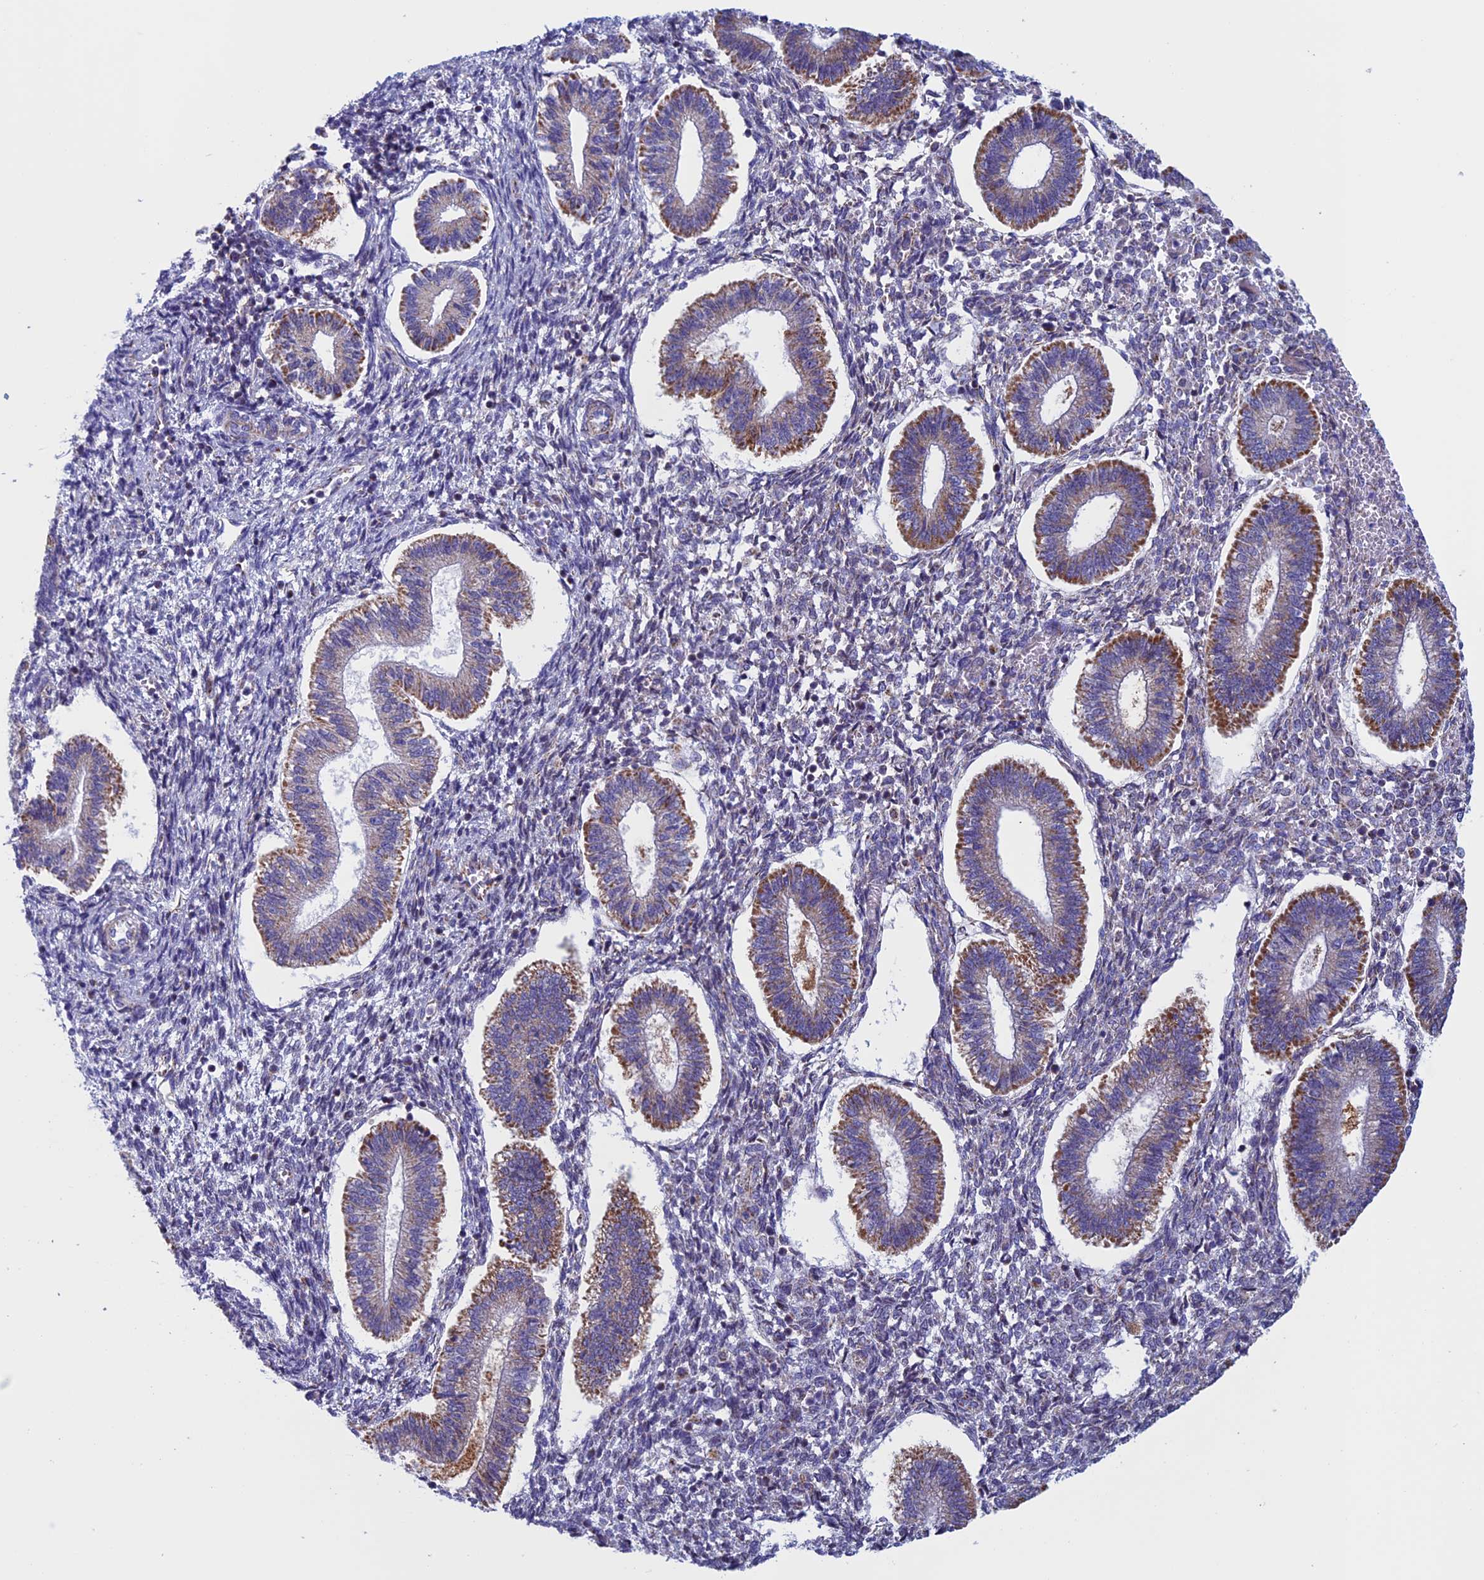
{"staining": {"intensity": "moderate", "quantity": "<25%", "location": "cytoplasmic/membranous"}, "tissue": "endometrium", "cell_type": "Cells in endometrial stroma", "image_type": "normal", "snomed": [{"axis": "morphology", "description": "Normal tissue, NOS"}, {"axis": "topography", "description": "Endometrium"}], "caption": "Moderate cytoplasmic/membranous protein staining is seen in about <25% of cells in endometrial stroma in endometrium.", "gene": "NDUFB9", "patient": {"sex": "female", "age": 25}}